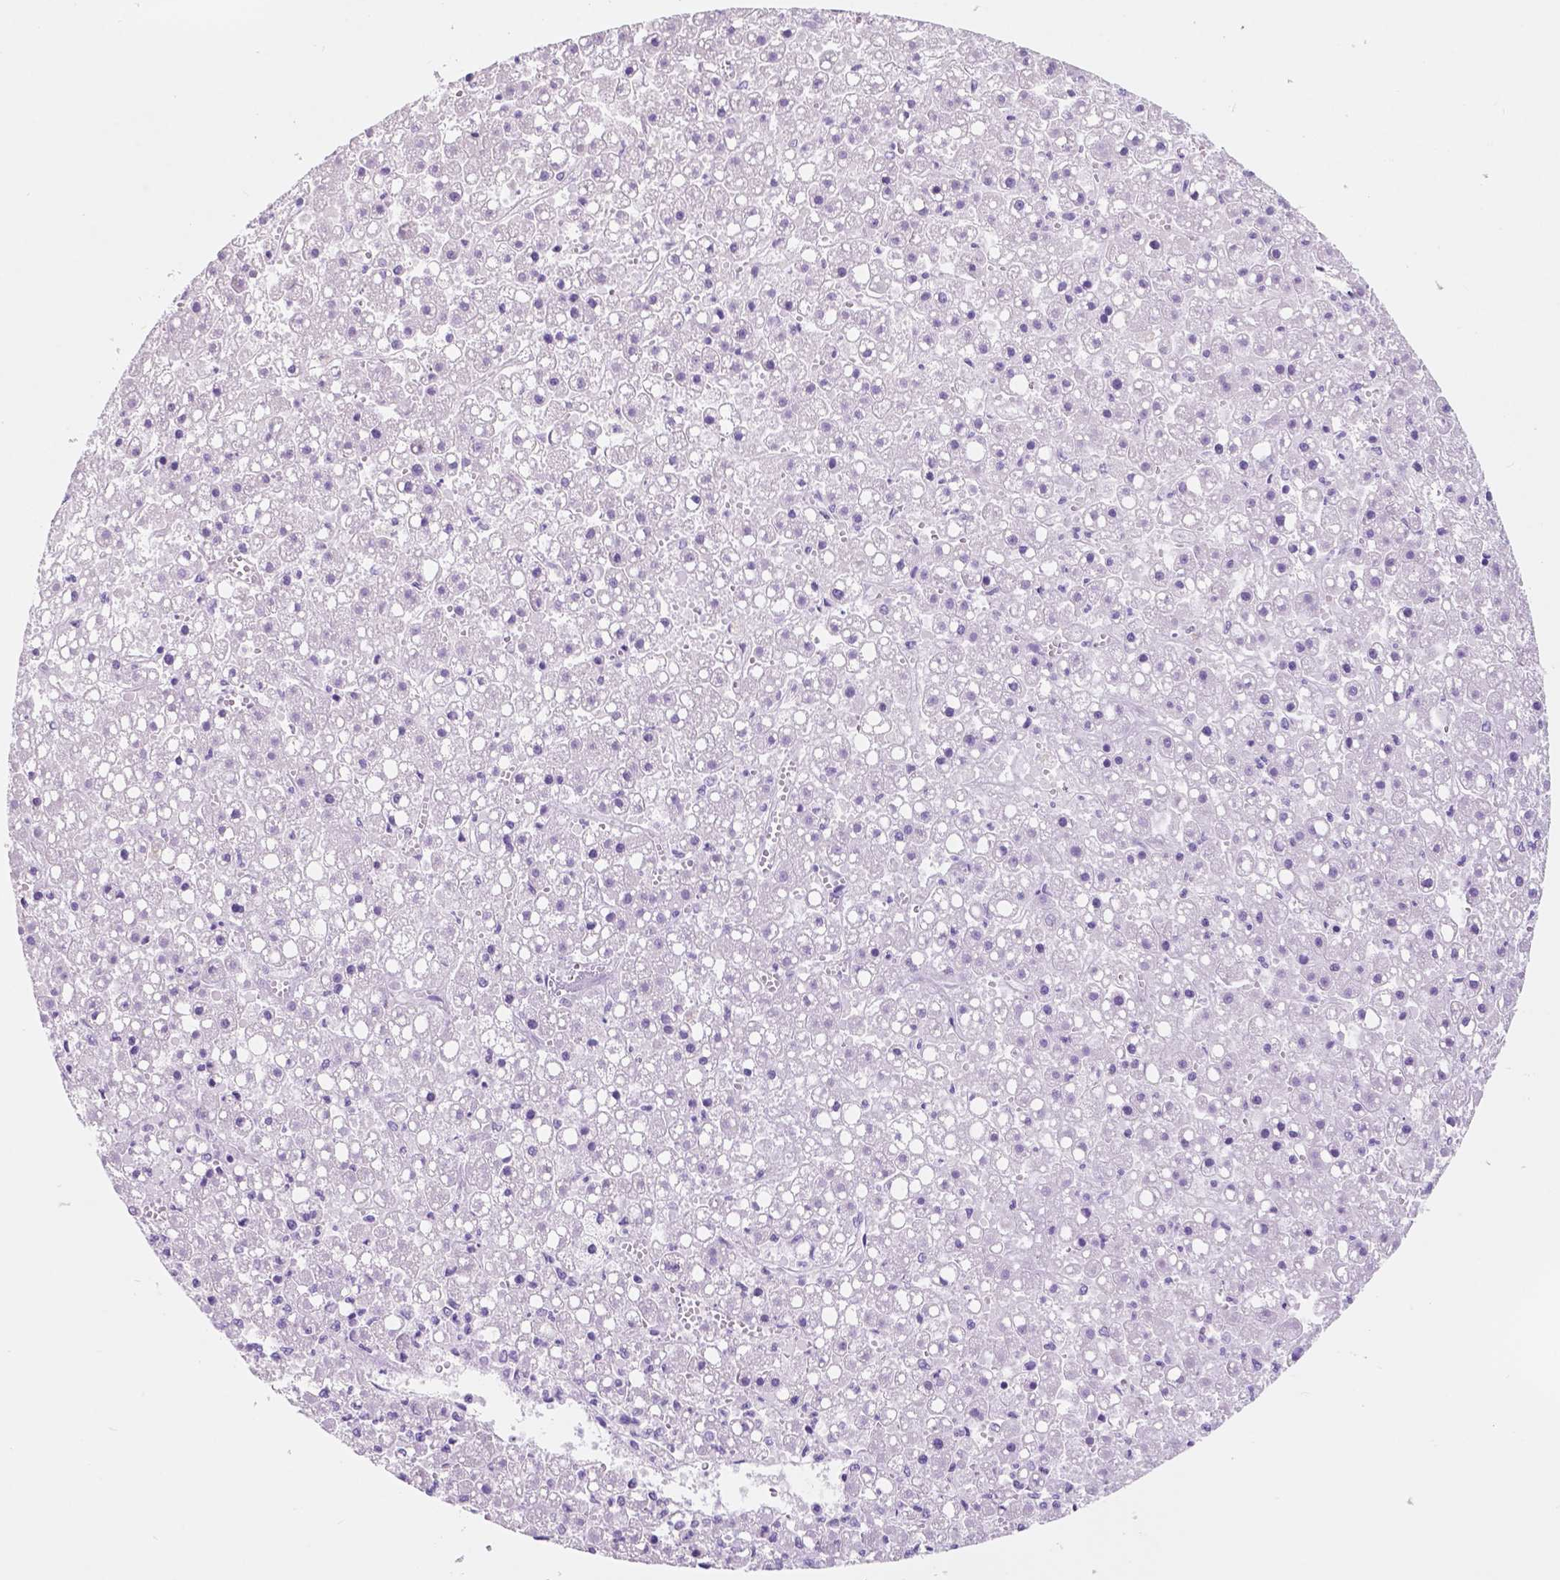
{"staining": {"intensity": "negative", "quantity": "none", "location": "none"}, "tissue": "liver cancer", "cell_type": "Tumor cells", "image_type": "cancer", "snomed": [{"axis": "morphology", "description": "Carcinoma, Hepatocellular, NOS"}, {"axis": "topography", "description": "Liver"}], "caption": "Liver cancer (hepatocellular carcinoma) stained for a protein using immunohistochemistry (IHC) reveals no expression tumor cells.", "gene": "CUZD1", "patient": {"sex": "male", "age": 67}}